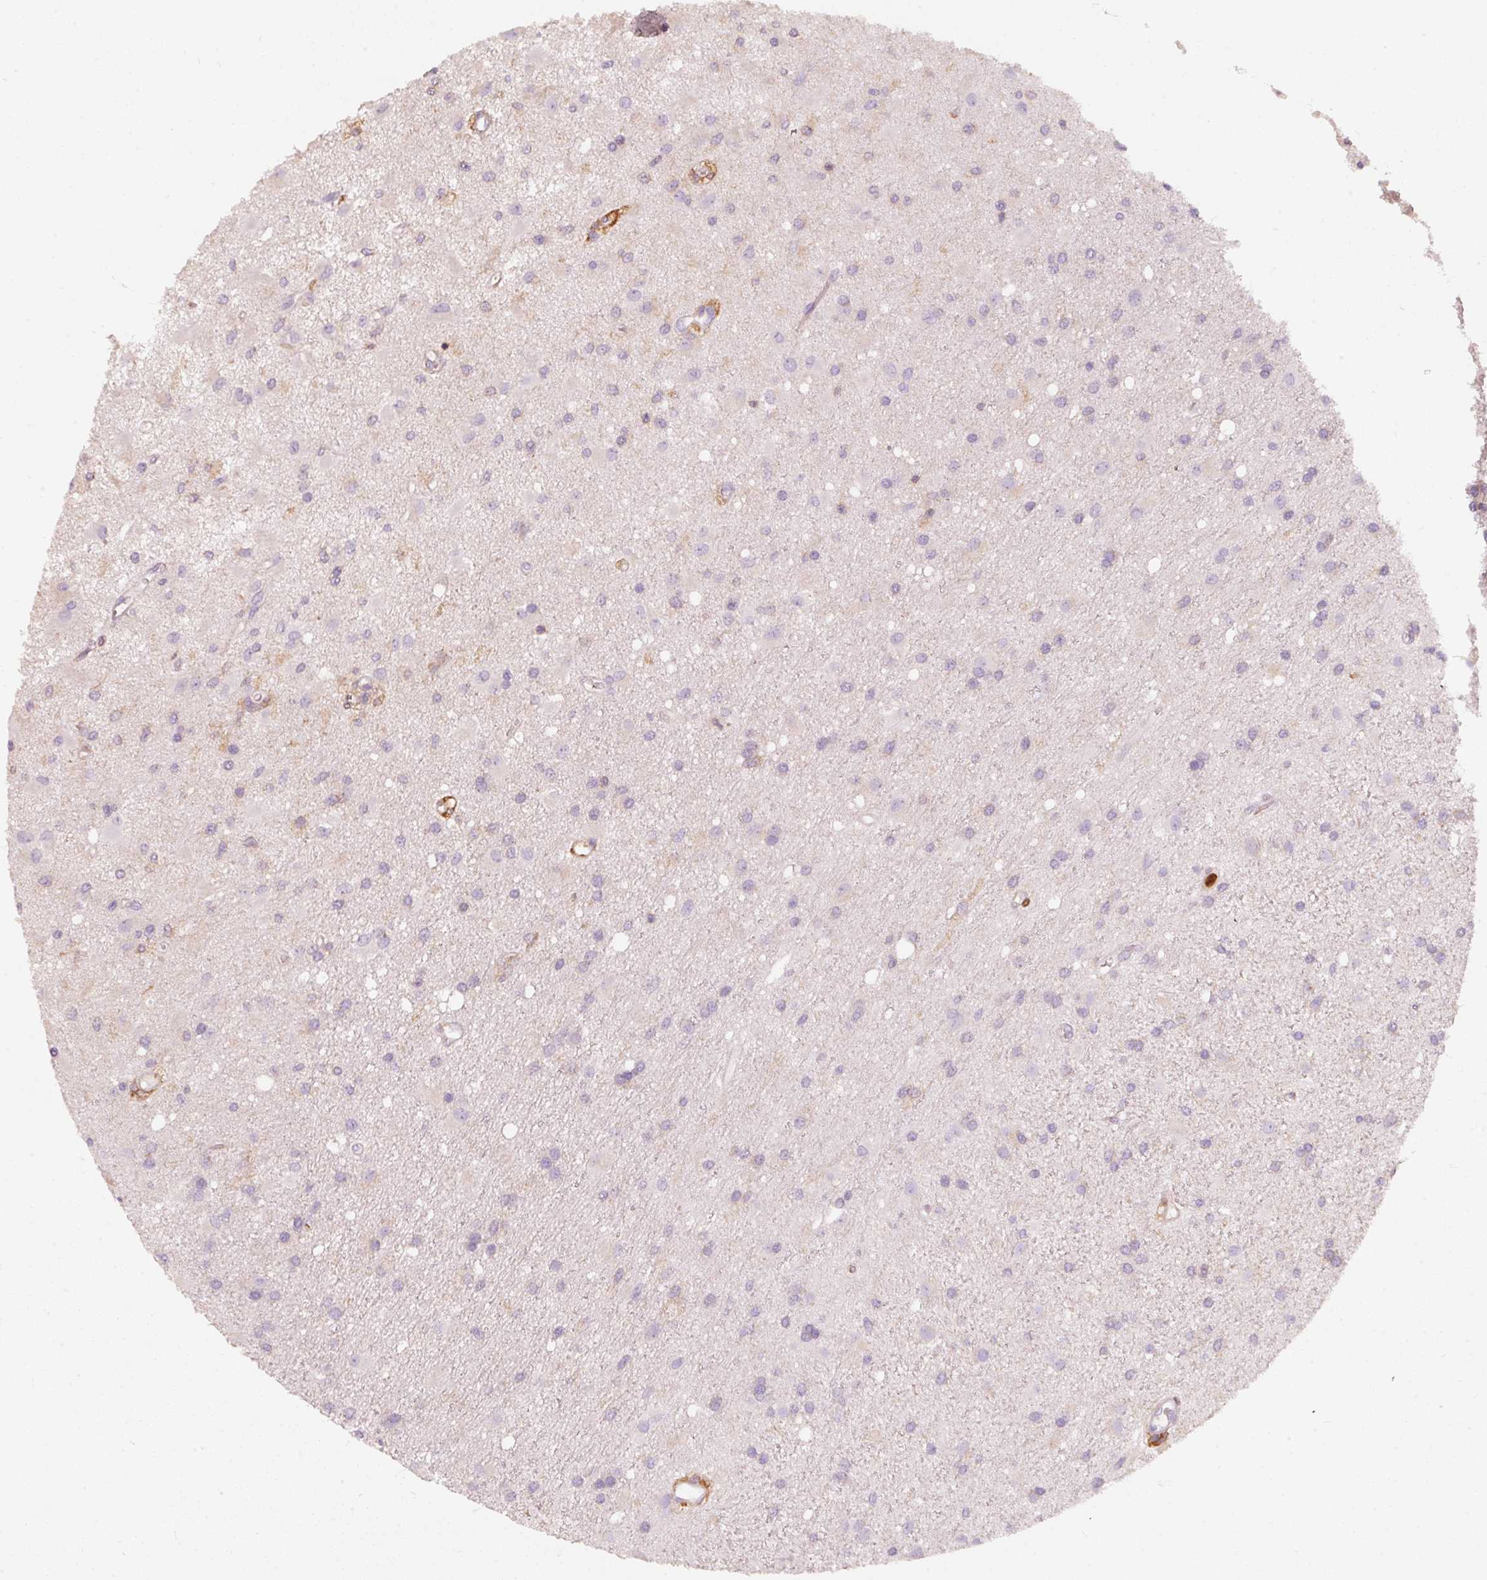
{"staining": {"intensity": "negative", "quantity": "none", "location": "none"}, "tissue": "glioma", "cell_type": "Tumor cells", "image_type": "cancer", "snomed": [{"axis": "morphology", "description": "Glioma, malignant, High grade"}, {"axis": "topography", "description": "Brain"}], "caption": "Immunohistochemical staining of human malignant glioma (high-grade) demonstrates no significant expression in tumor cells.", "gene": "IQGAP2", "patient": {"sex": "male", "age": 67}}